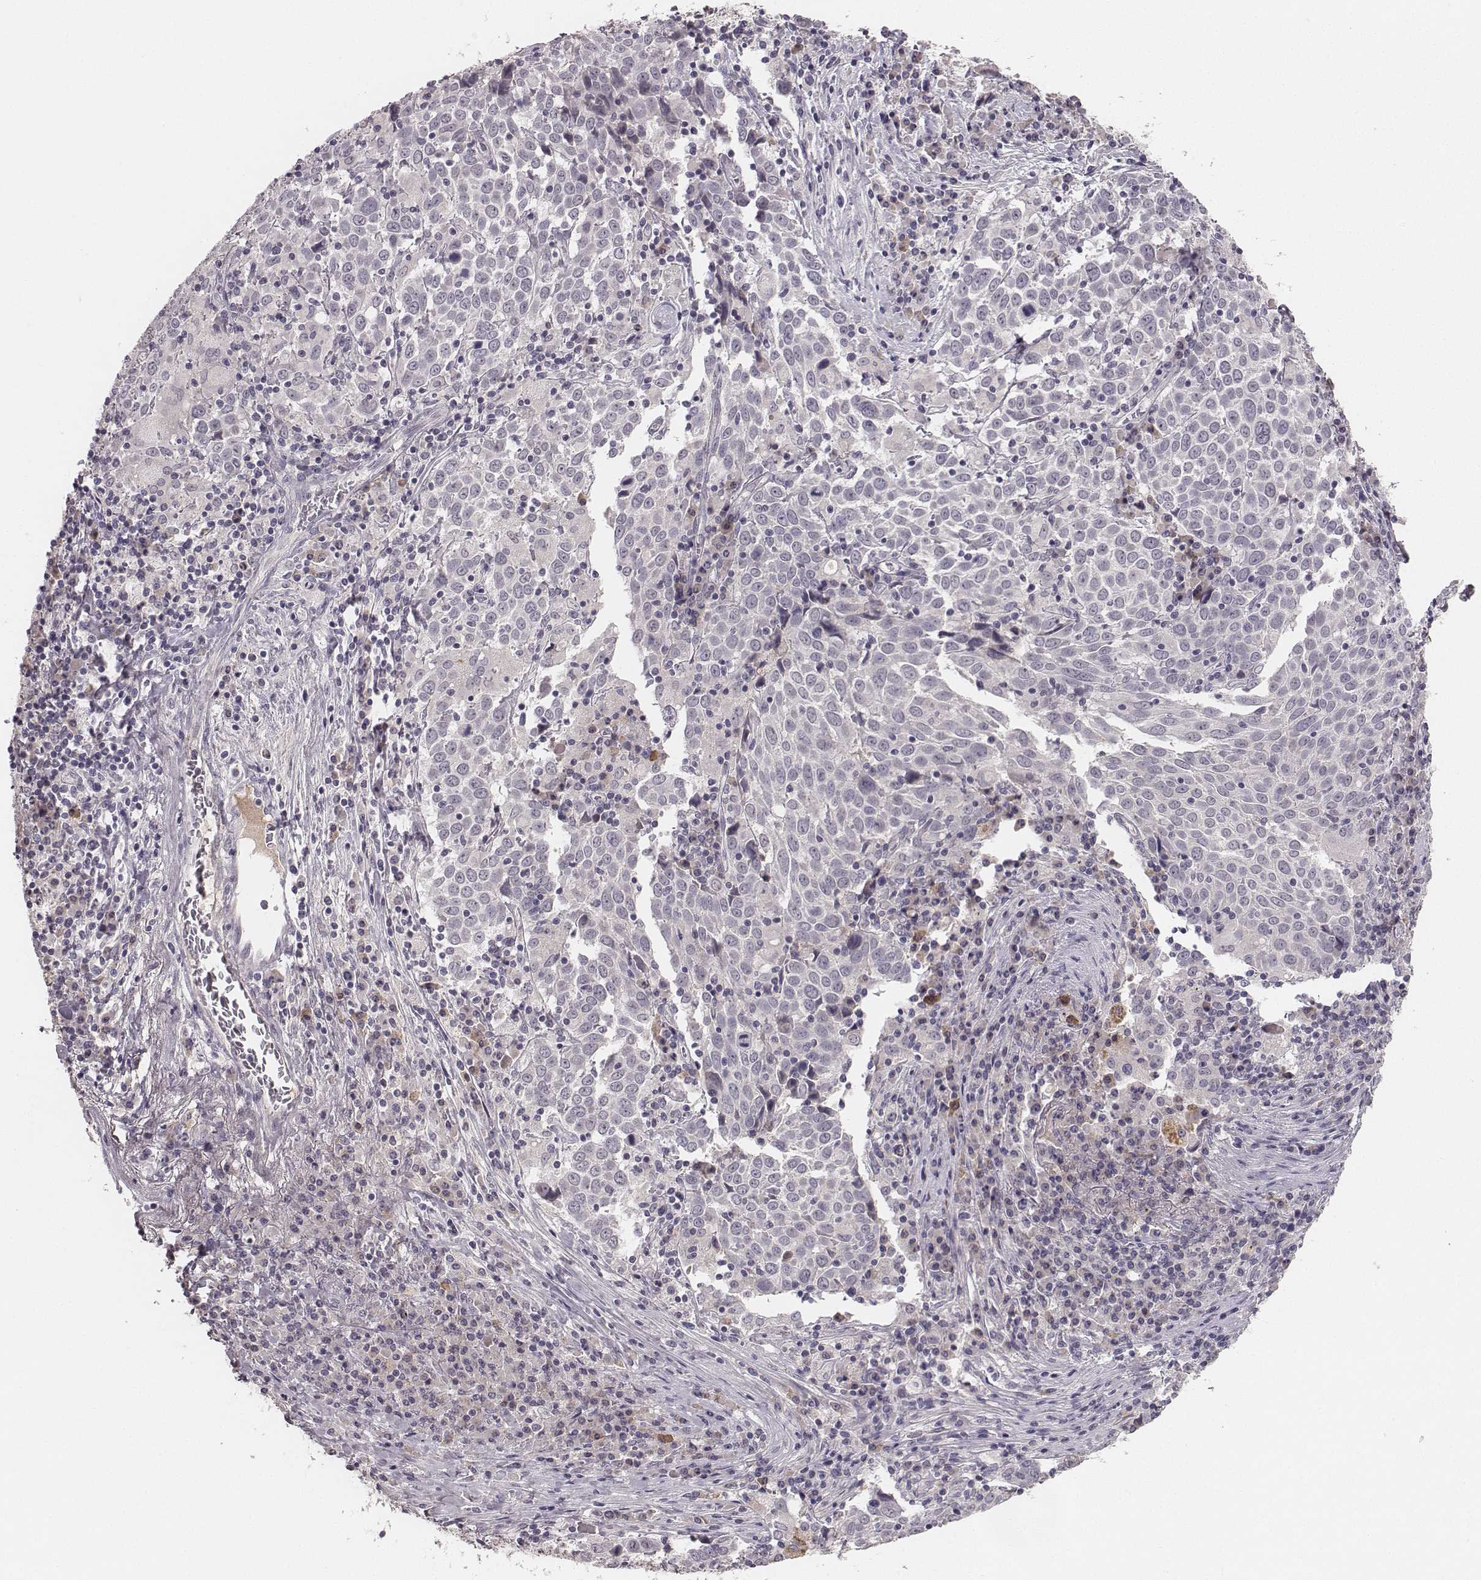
{"staining": {"intensity": "negative", "quantity": "none", "location": "none"}, "tissue": "lung cancer", "cell_type": "Tumor cells", "image_type": "cancer", "snomed": [{"axis": "morphology", "description": "Squamous cell carcinoma, NOS"}, {"axis": "topography", "description": "Lung"}], "caption": "The micrograph reveals no staining of tumor cells in lung cancer.", "gene": "LY6K", "patient": {"sex": "male", "age": 57}}